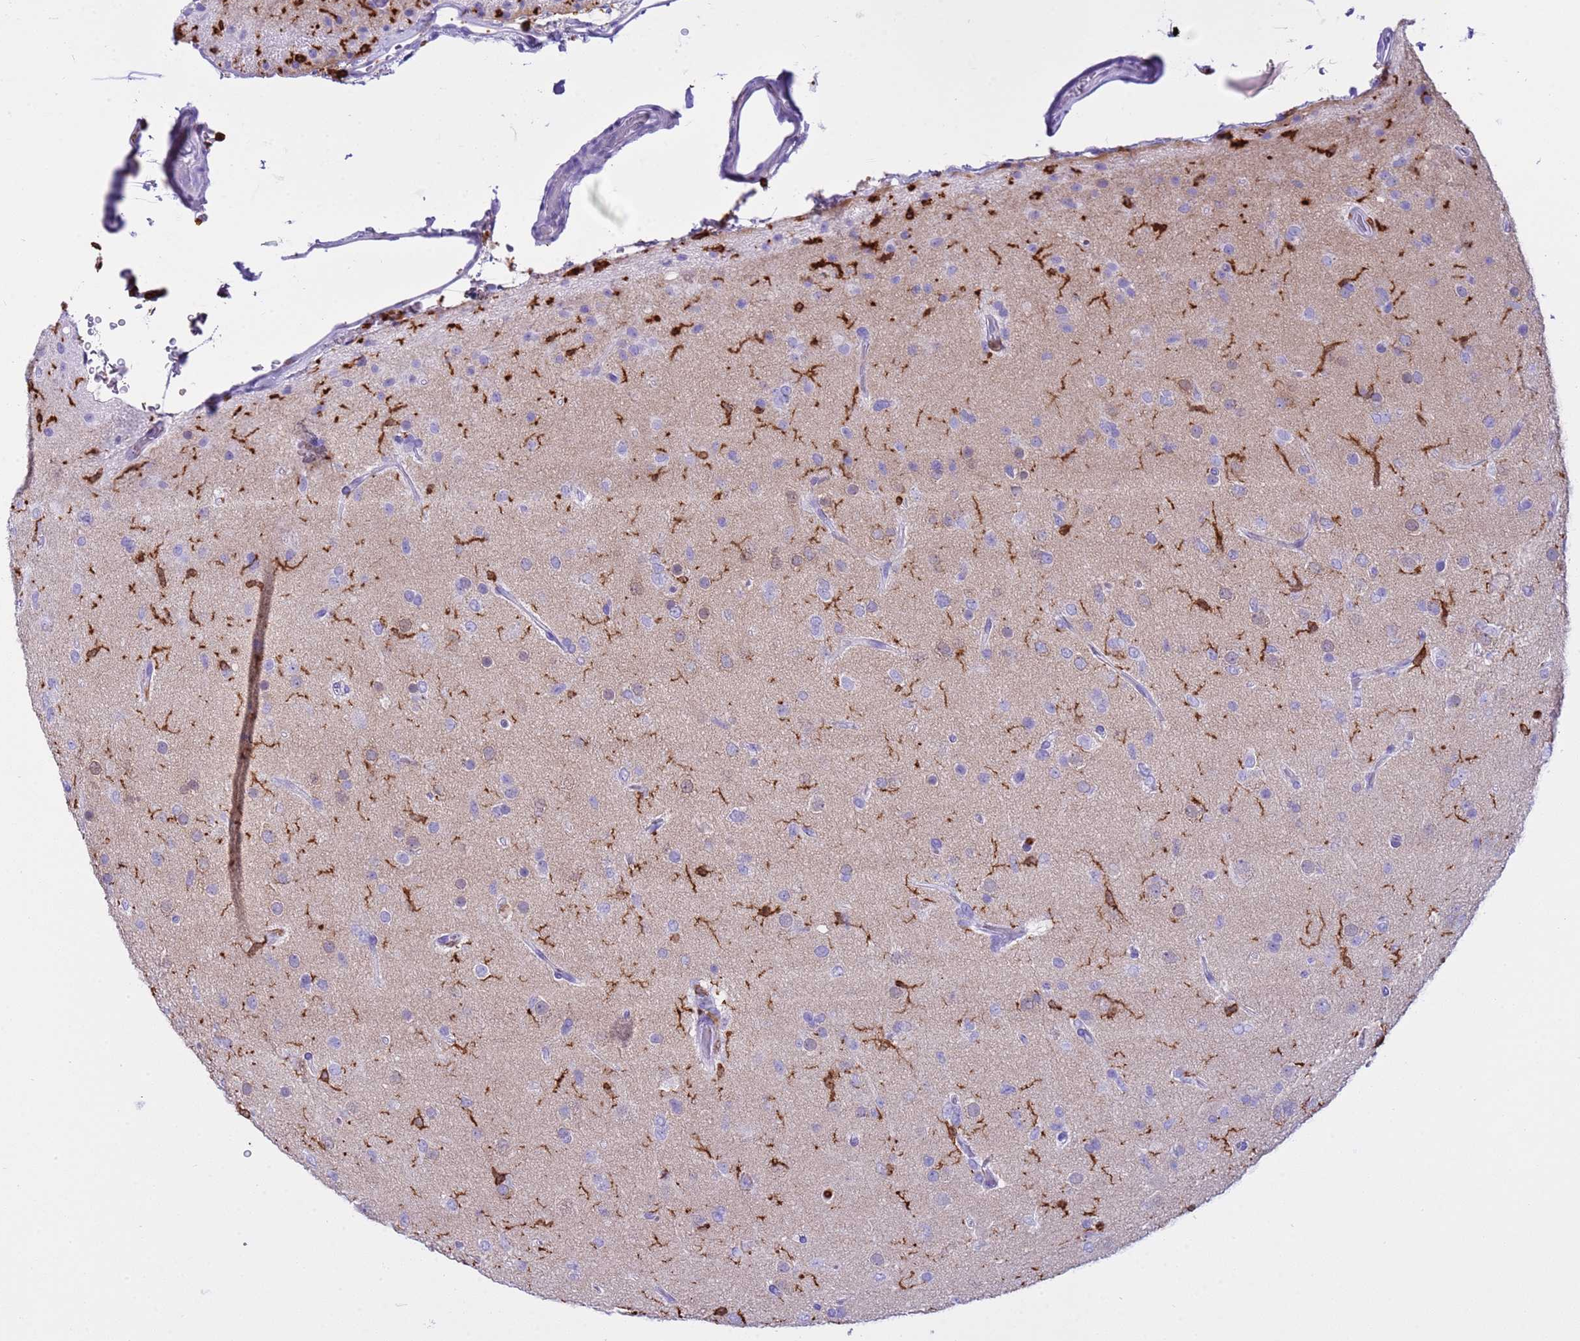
{"staining": {"intensity": "negative", "quantity": "none", "location": "none"}, "tissue": "glioma", "cell_type": "Tumor cells", "image_type": "cancer", "snomed": [{"axis": "morphology", "description": "Glioma, malignant, Low grade"}, {"axis": "topography", "description": "Brain"}], "caption": "Immunohistochemistry (IHC) of malignant glioma (low-grade) shows no expression in tumor cells. Nuclei are stained in blue.", "gene": "IRF5", "patient": {"sex": "male", "age": 65}}